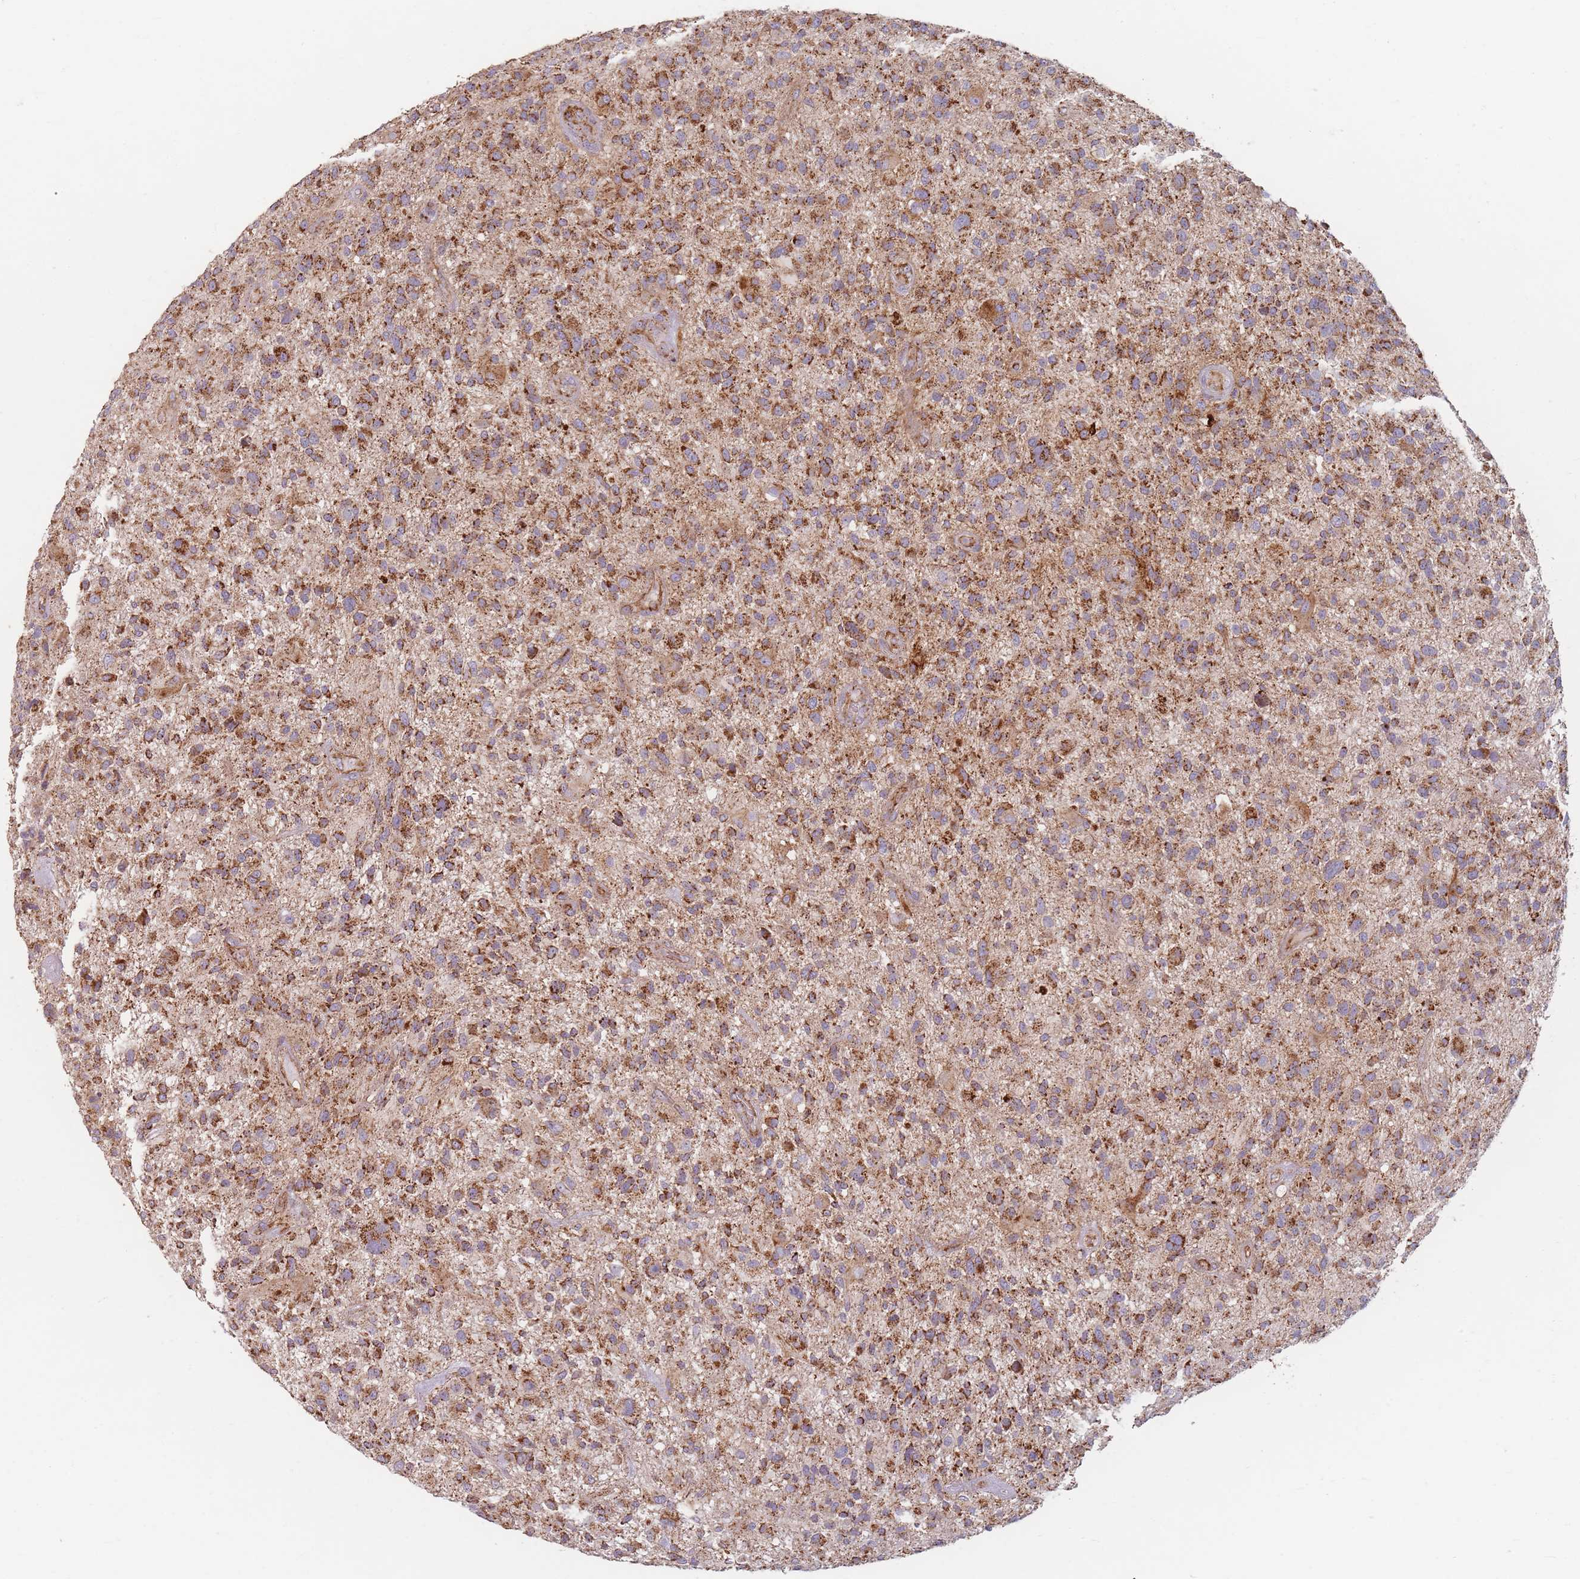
{"staining": {"intensity": "moderate", "quantity": ">75%", "location": "cytoplasmic/membranous"}, "tissue": "glioma", "cell_type": "Tumor cells", "image_type": "cancer", "snomed": [{"axis": "morphology", "description": "Glioma, malignant, High grade"}, {"axis": "topography", "description": "Brain"}], "caption": "Immunohistochemistry (IHC) photomicrograph of glioma stained for a protein (brown), which reveals medium levels of moderate cytoplasmic/membranous positivity in about >75% of tumor cells.", "gene": "ESRP2", "patient": {"sex": "male", "age": 47}}